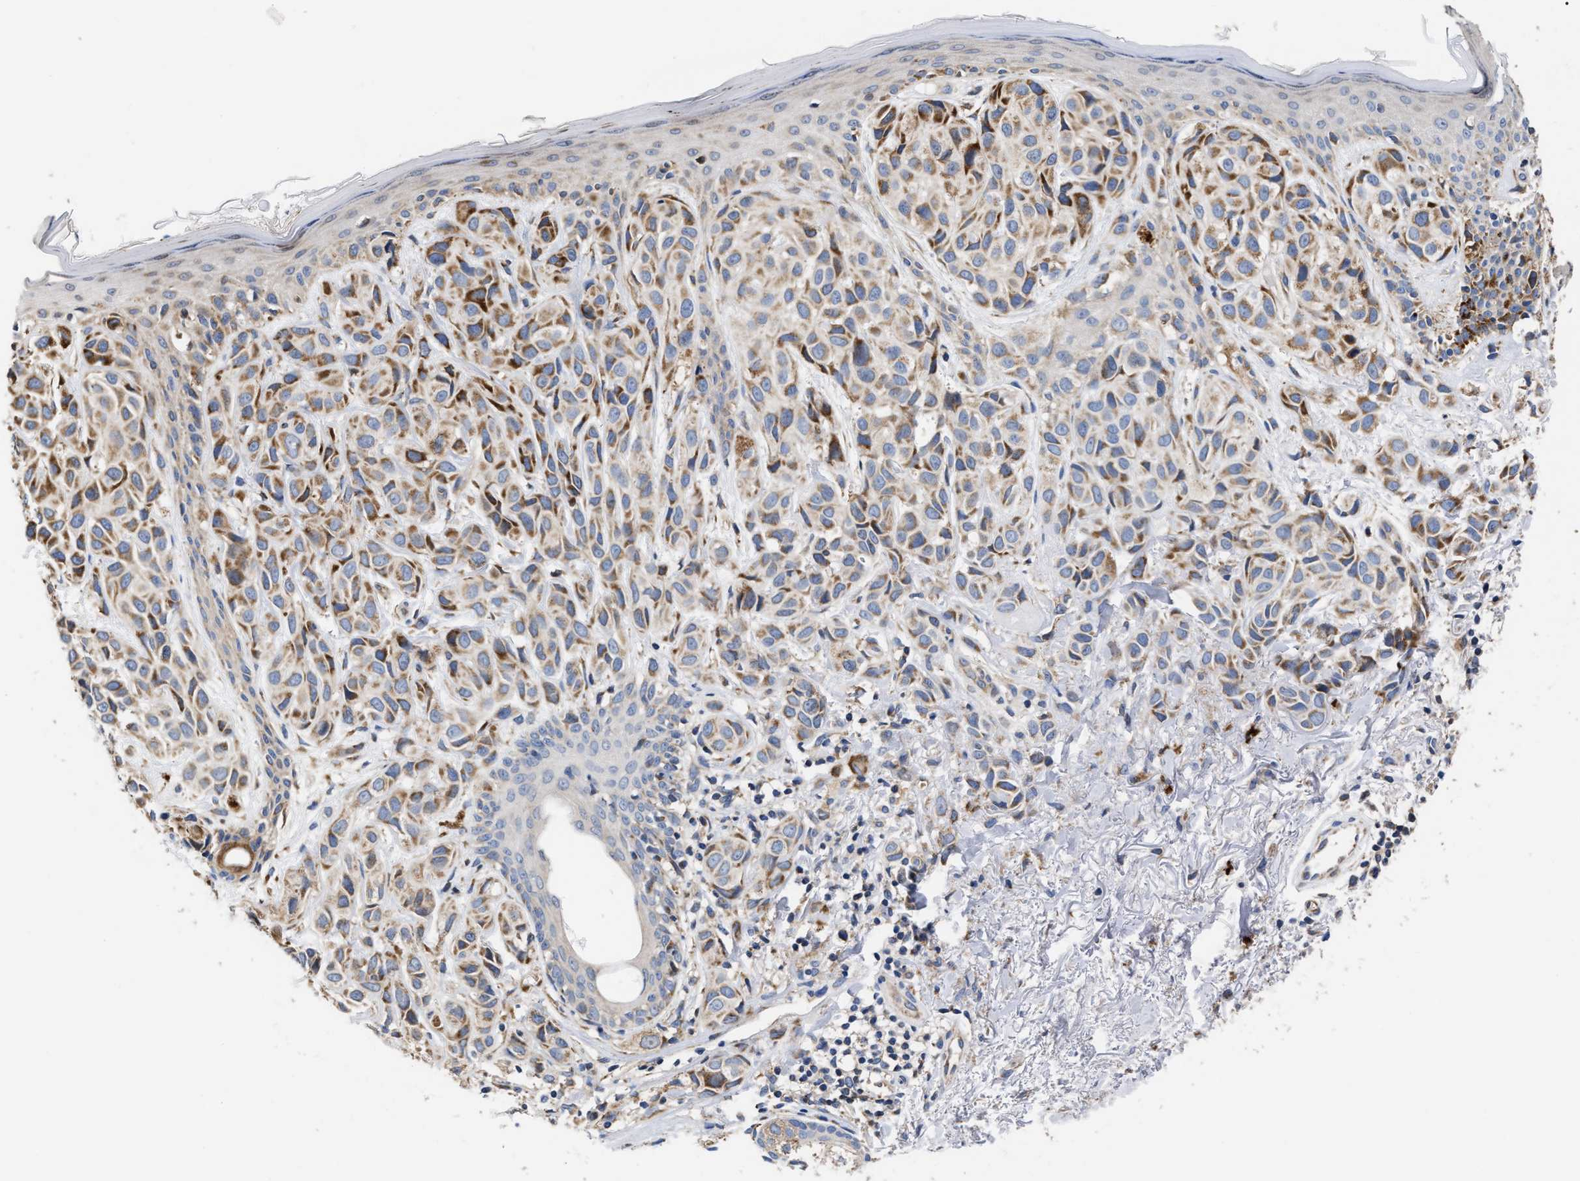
{"staining": {"intensity": "moderate", "quantity": ">75%", "location": "cytoplasmic/membranous"}, "tissue": "melanoma", "cell_type": "Tumor cells", "image_type": "cancer", "snomed": [{"axis": "morphology", "description": "Malignant melanoma, NOS"}, {"axis": "topography", "description": "Skin"}], "caption": "High-power microscopy captured an IHC image of melanoma, revealing moderate cytoplasmic/membranous expression in approximately >75% of tumor cells.", "gene": "MALSU1", "patient": {"sex": "female", "age": 58}}